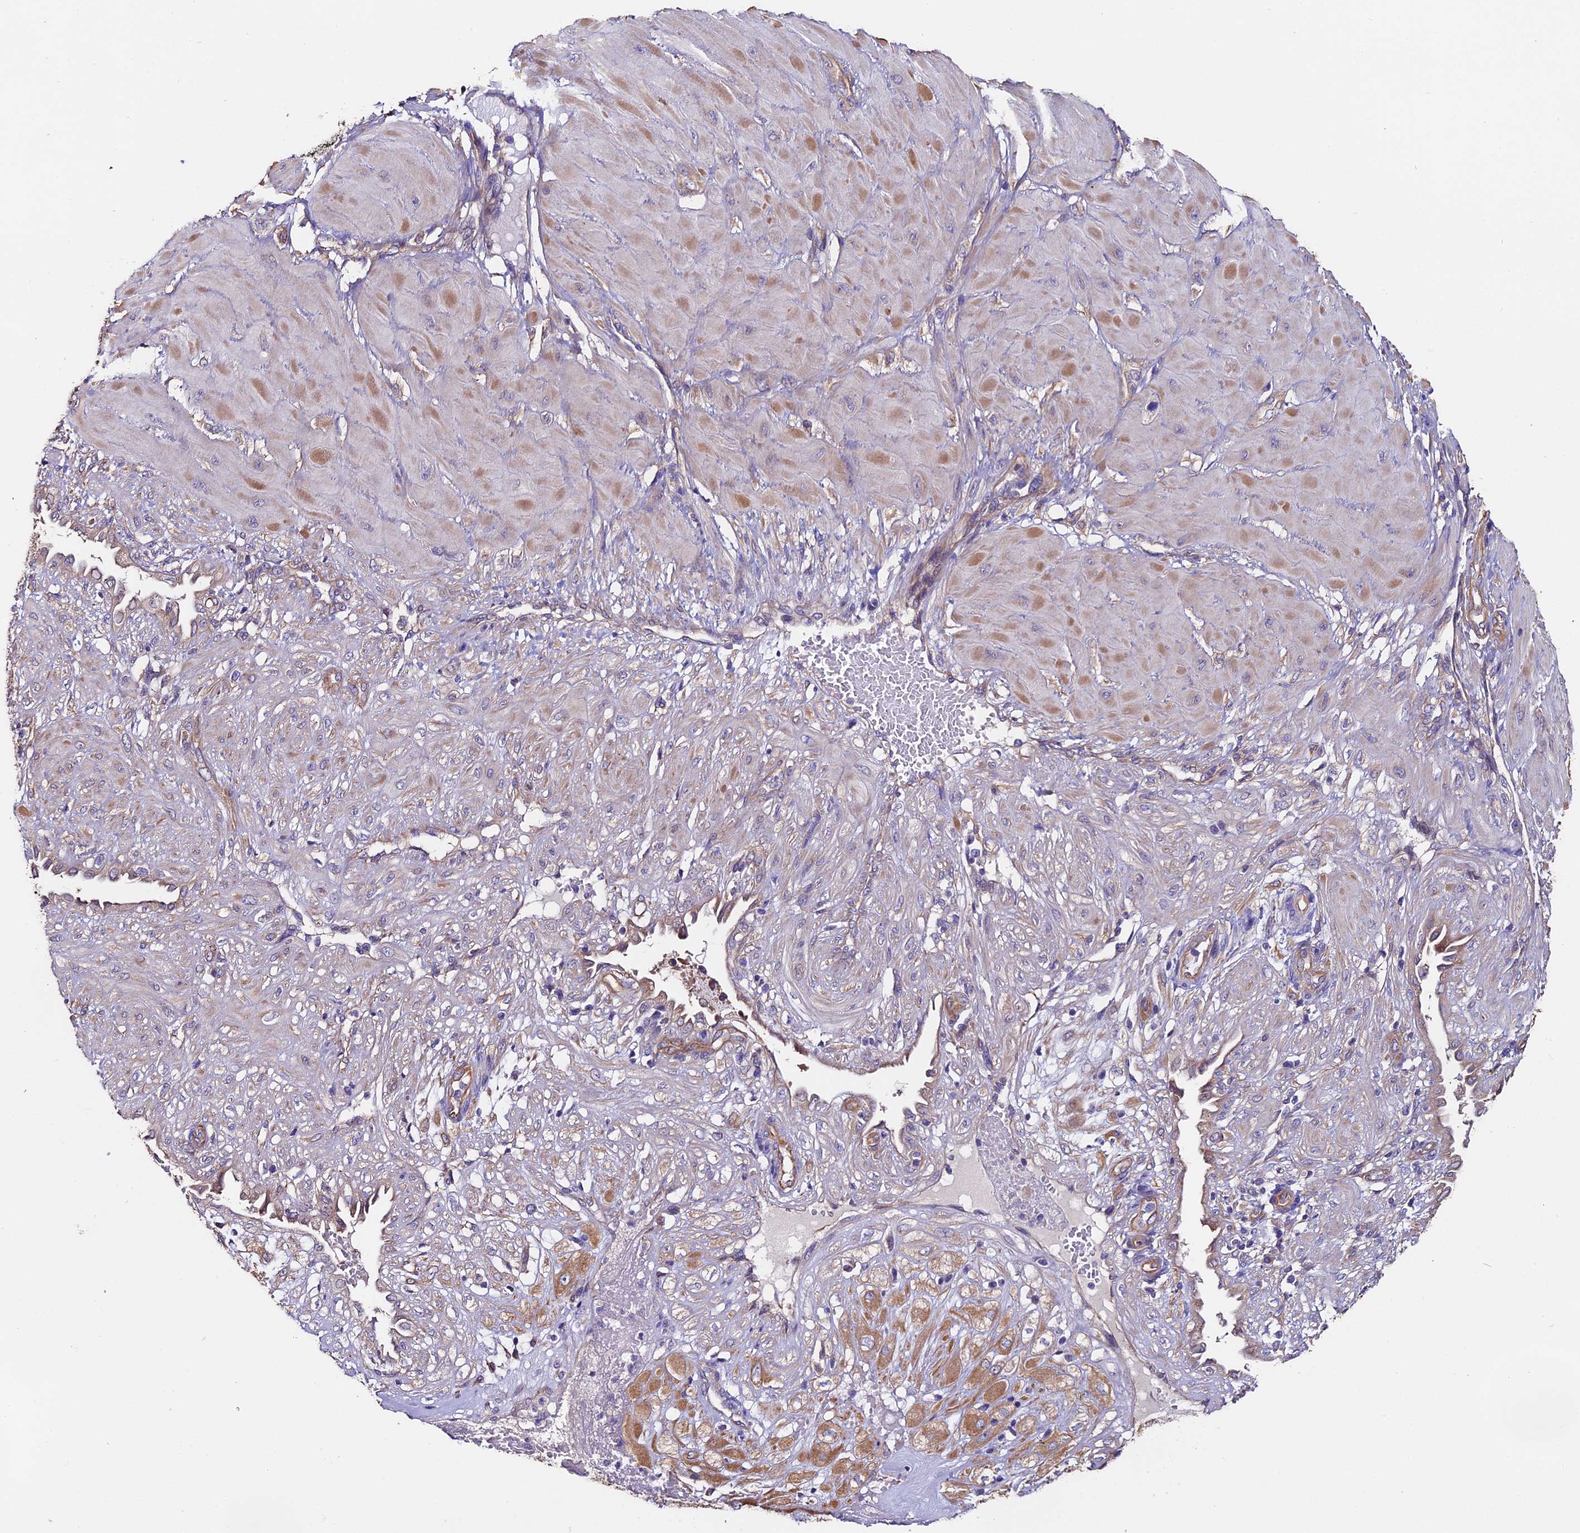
{"staining": {"intensity": "moderate", "quantity": ">75%", "location": "cytoplasmic/membranous"}, "tissue": "cervical cancer", "cell_type": "Tumor cells", "image_type": "cancer", "snomed": [{"axis": "morphology", "description": "Squamous cell carcinoma, NOS"}, {"axis": "topography", "description": "Cervix"}], "caption": "Tumor cells exhibit moderate cytoplasmic/membranous expression in about >75% of cells in squamous cell carcinoma (cervical). (IHC, brightfield microscopy, high magnification).", "gene": "CLN5", "patient": {"sex": "female", "age": 36}}